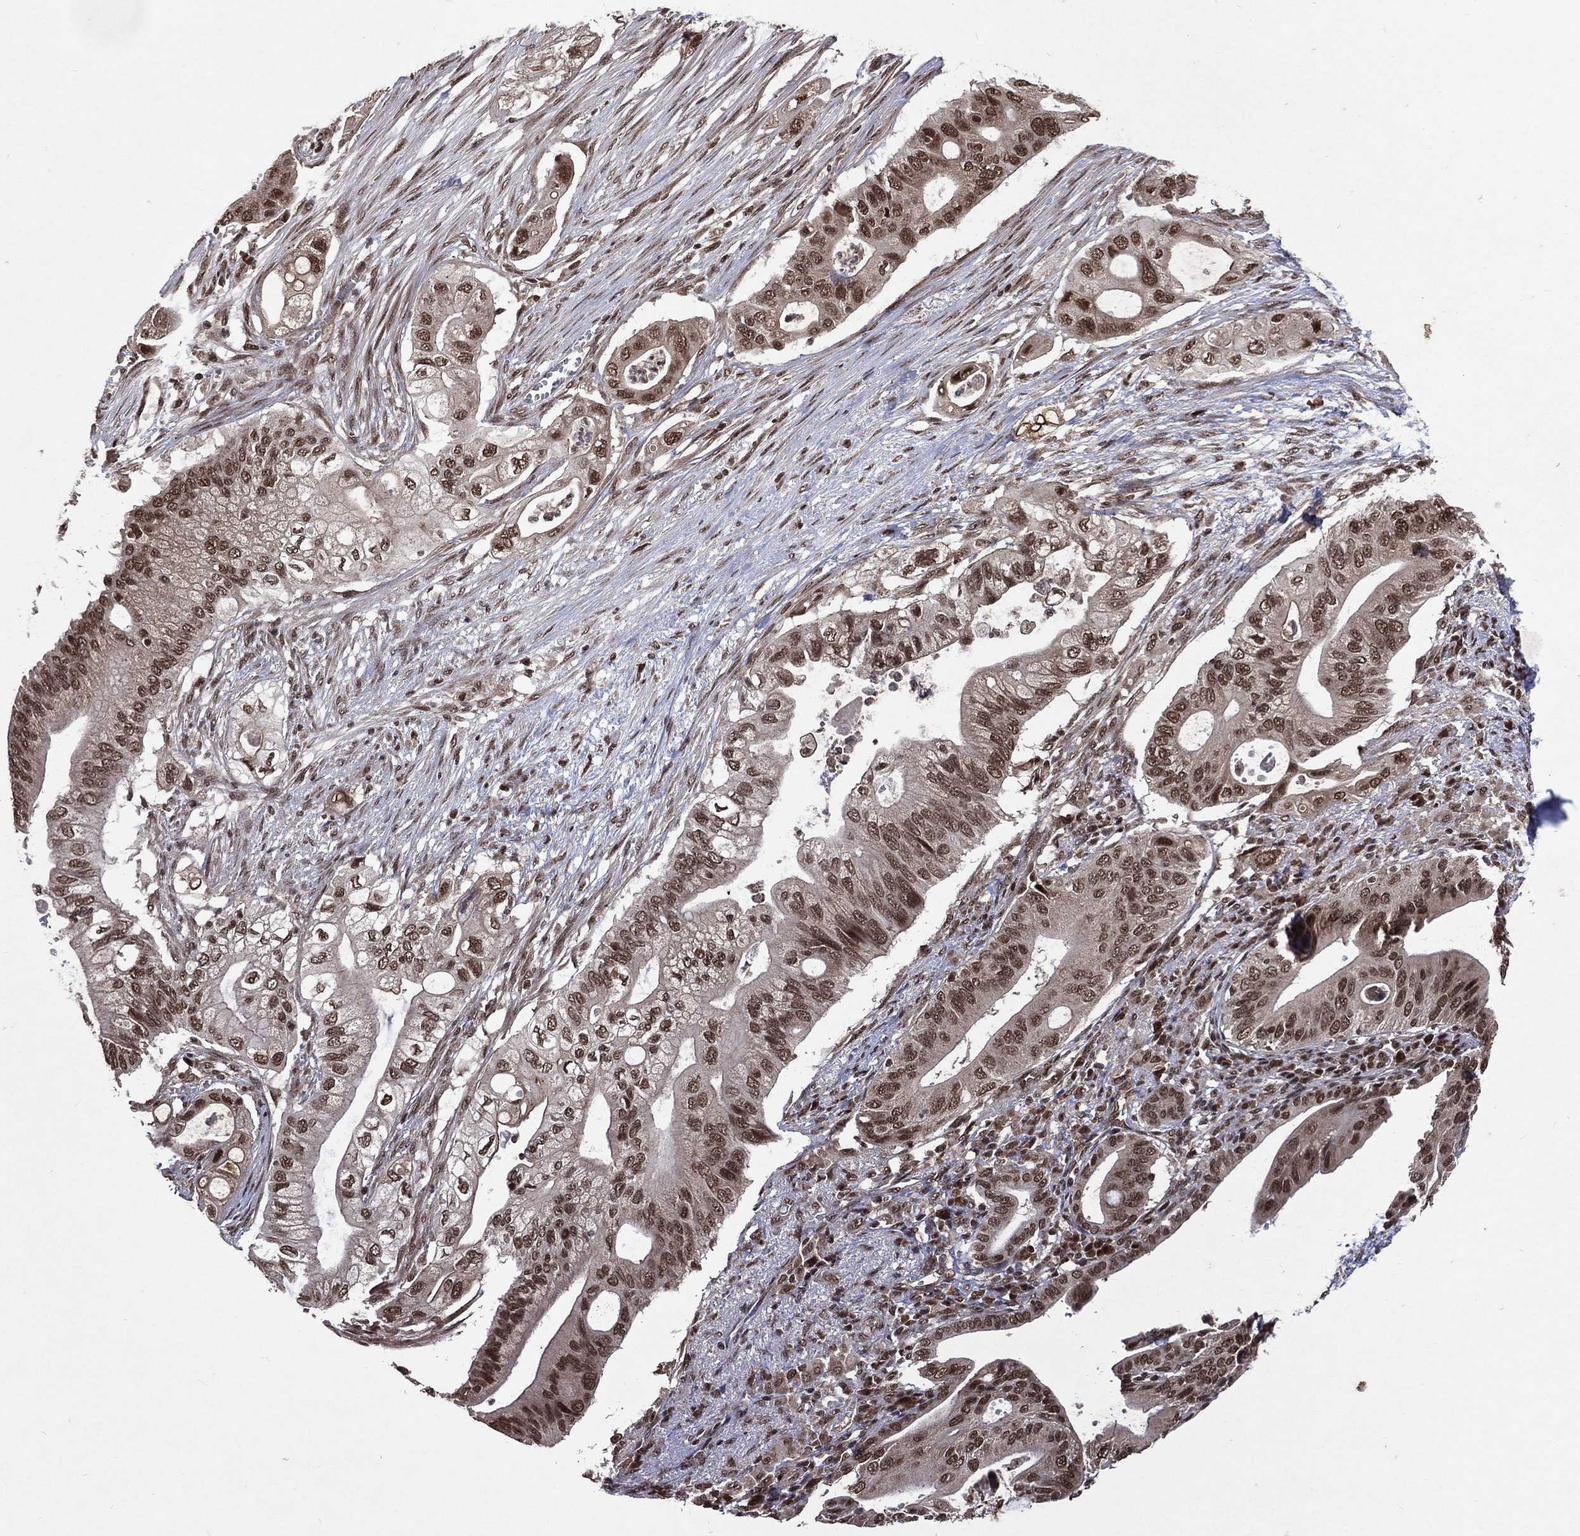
{"staining": {"intensity": "strong", "quantity": ">75%", "location": "nuclear"}, "tissue": "pancreatic cancer", "cell_type": "Tumor cells", "image_type": "cancer", "snomed": [{"axis": "morphology", "description": "Adenocarcinoma, NOS"}, {"axis": "topography", "description": "Pancreas"}], "caption": "High-magnification brightfield microscopy of pancreatic cancer (adenocarcinoma) stained with DAB (brown) and counterstained with hematoxylin (blue). tumor cells exhibit strong nuclear staining is identified in approximately>75% of cells.", "gene": "DMAP1", "patient": {"sex": "female", "age": 72}}